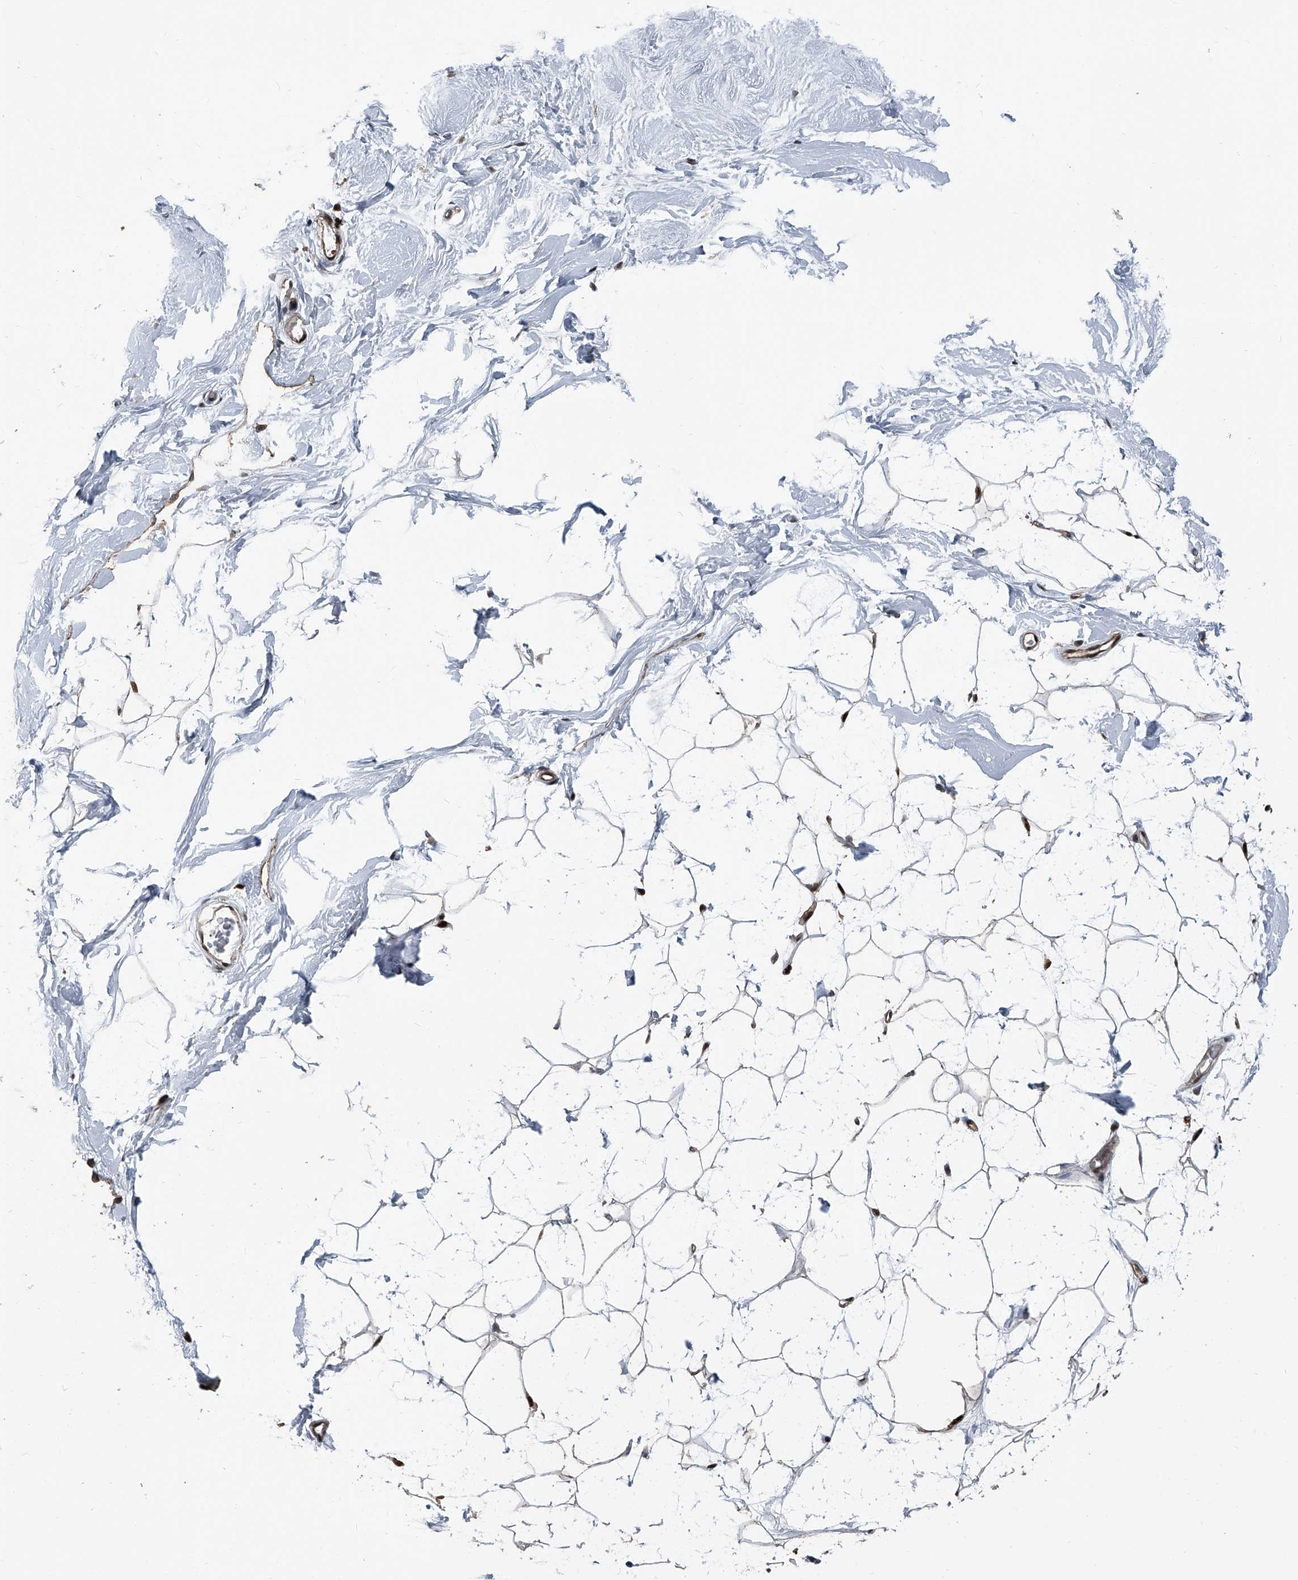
{"staining": {"intensity": "moderate", "quantity": ">75%", "location": "nuclear"}, "tissue": "breast", "cell_type": "Adipocytes", "image_type": "normal", "snomed": [{"axis": "morphology", "description": "Normal tissue, NOS"}, {"axis": "topography", "description": "Breast"}], "caption": "Protein analysis of benign breast reveals moderate nuclear expression in approximately >75% of adipocytes.", "gene": "FKBP5", "patient": {"sex": "female", "age": 26}}